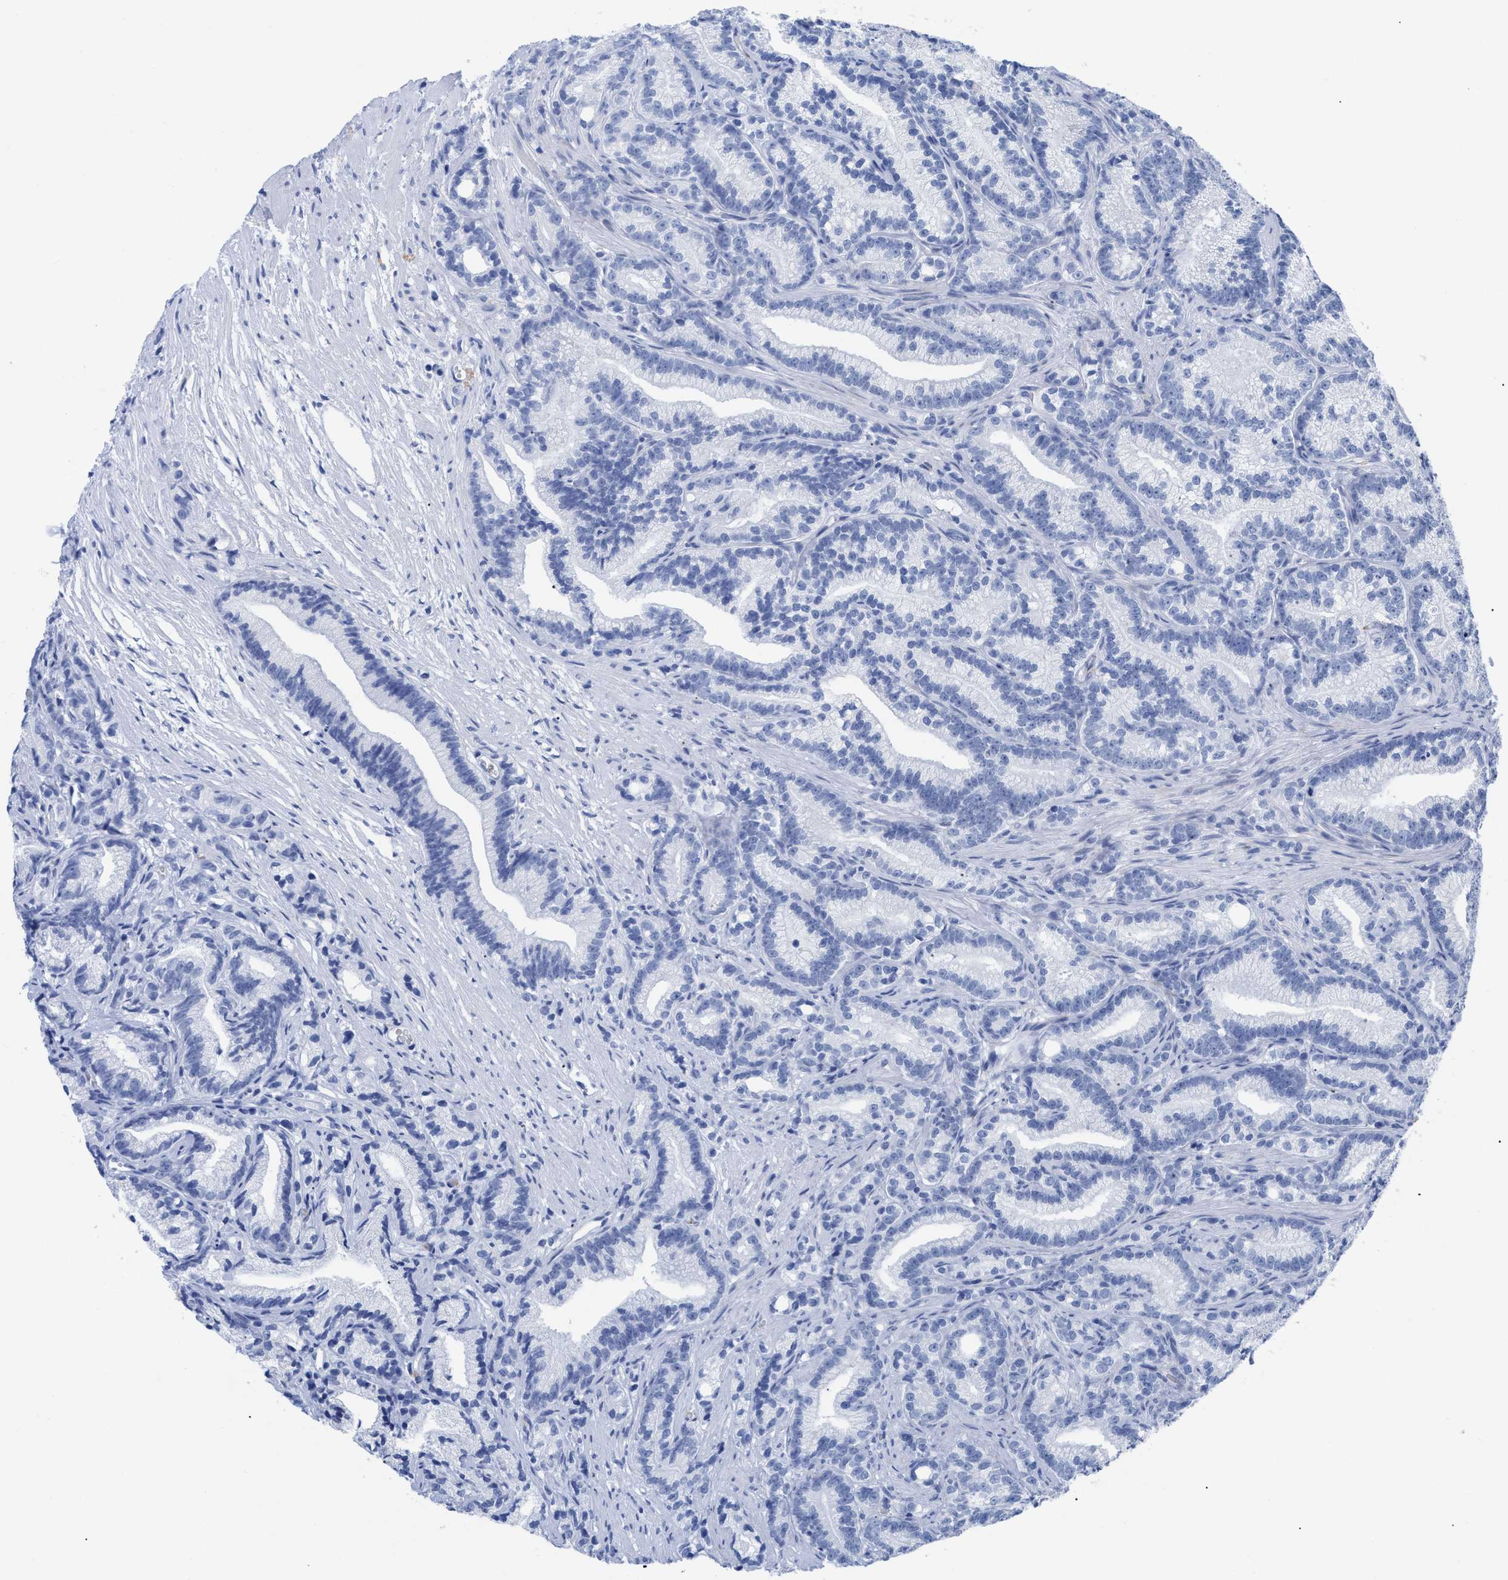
{"staining": {"intensity": "negative", "quantity": "none", "location": "none"}, "tissue": "prostate cancer", "cell_type": "Tumor cells", "image_type": "cancer", "snomed": [{"axis": "morphology", "description": "Adenocarcinoma, Low grade"}, {"axis": "topography", "description": "Prostate"}], "caption": "Immunohistochemistry of human low-grade adenocarcinoma (prostate) shows no positivity in tumor cells.", "gene": "DUSP26", "patient": {"sex": "male", "age": 89}}